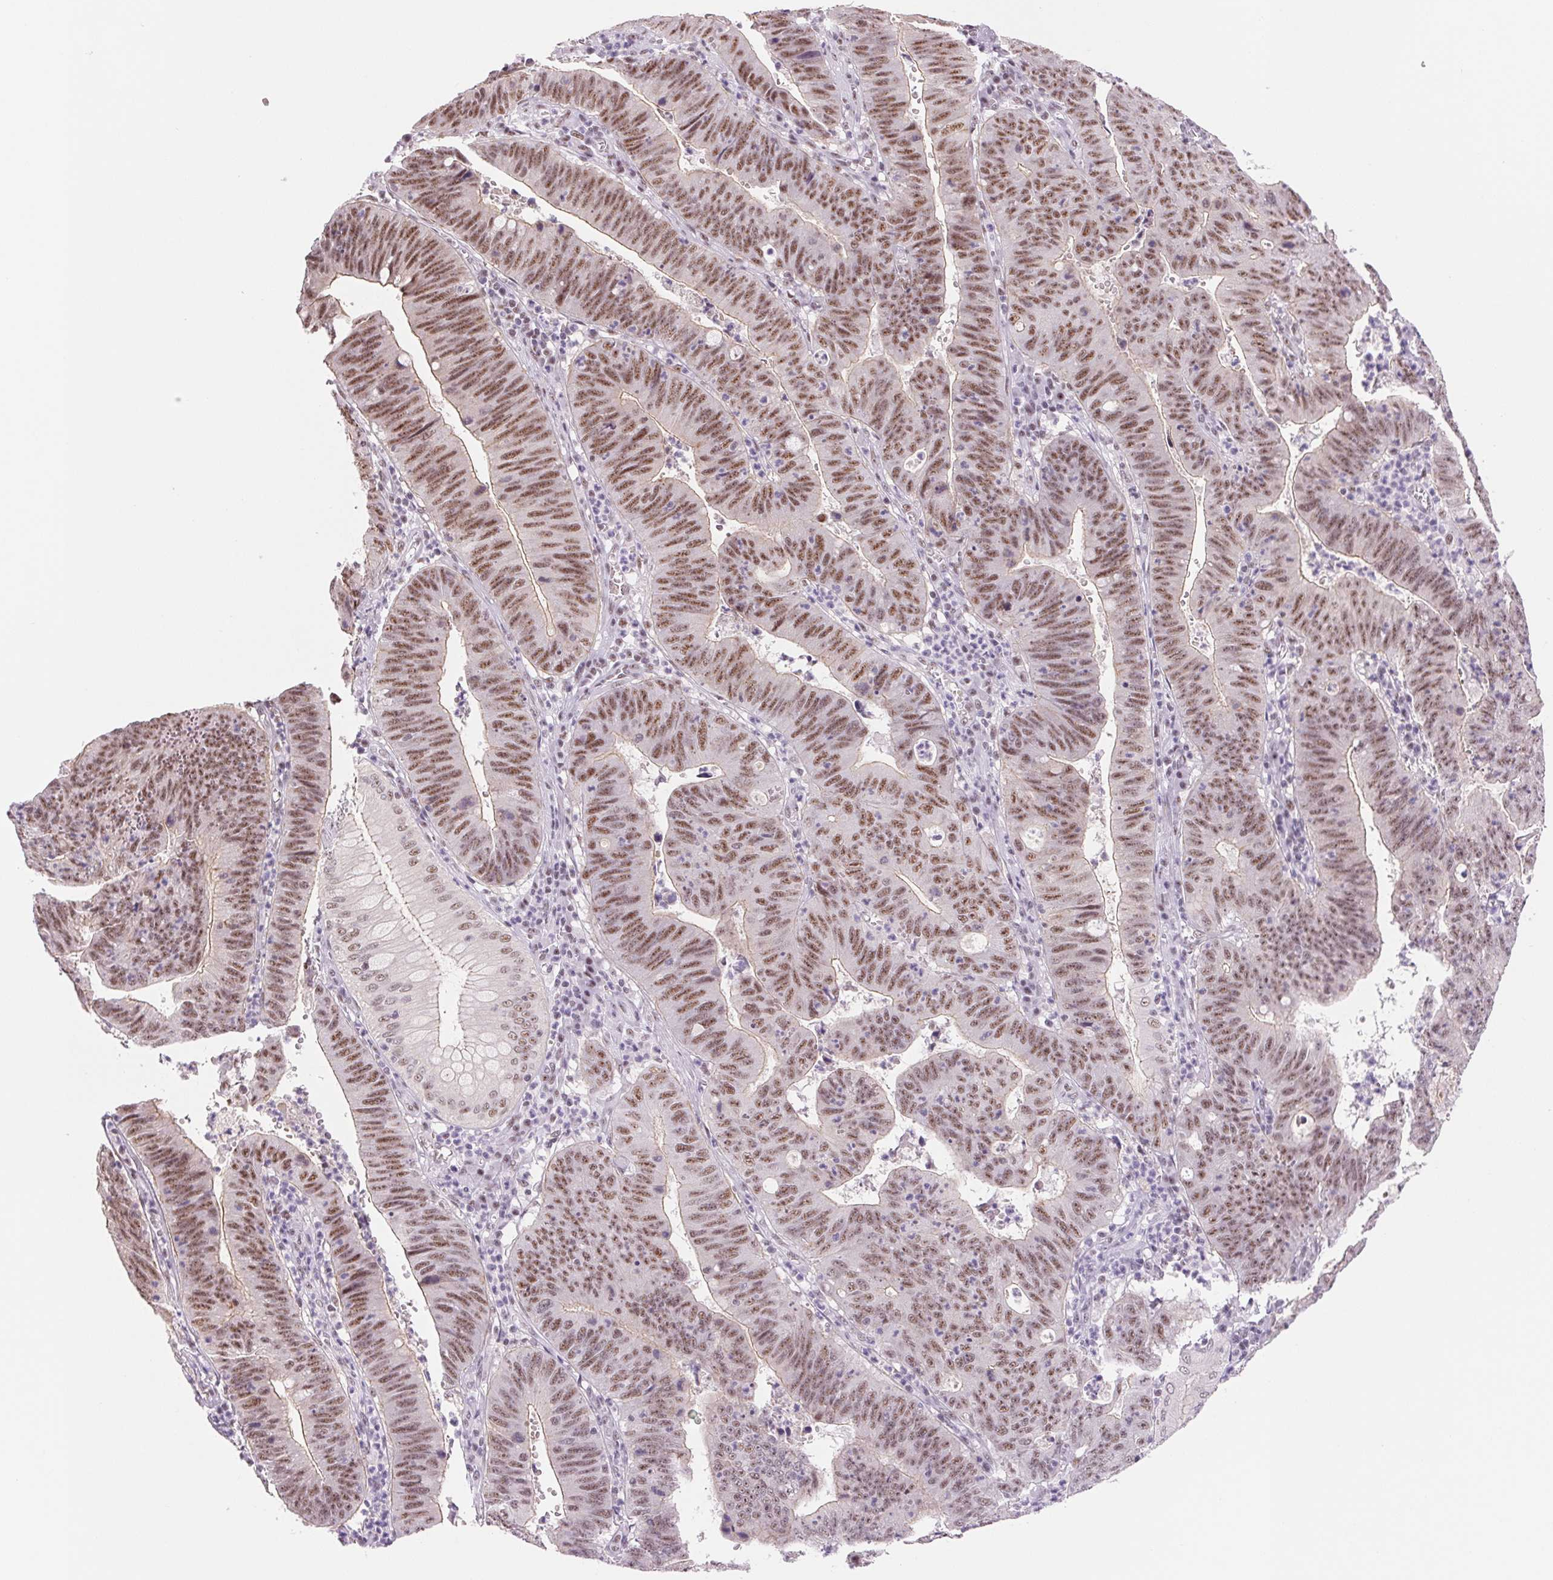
{"staining": {"intensity": "moderate", "quantity": ">75%", "location": "cytoplasmic/membranous,nuclear"}, "tissue": "stomach cancer", "cell_type": "Tumor cells", "image_type": "cancer", "snomed": [{"axis": "morphology", "description": "Adenocarcinoma, NOS"}, {"axis": "topography", "description": "Stomach"}], "caption": "Brown immunohistochemical staining in human stomach adenocarcinoma shows moderate cytoplasmic/membranous and nuclear staining in approximately >75% of tumor cells.", "gene": "ZC3H14", "patient": {"sex": "male", "age": 59}}